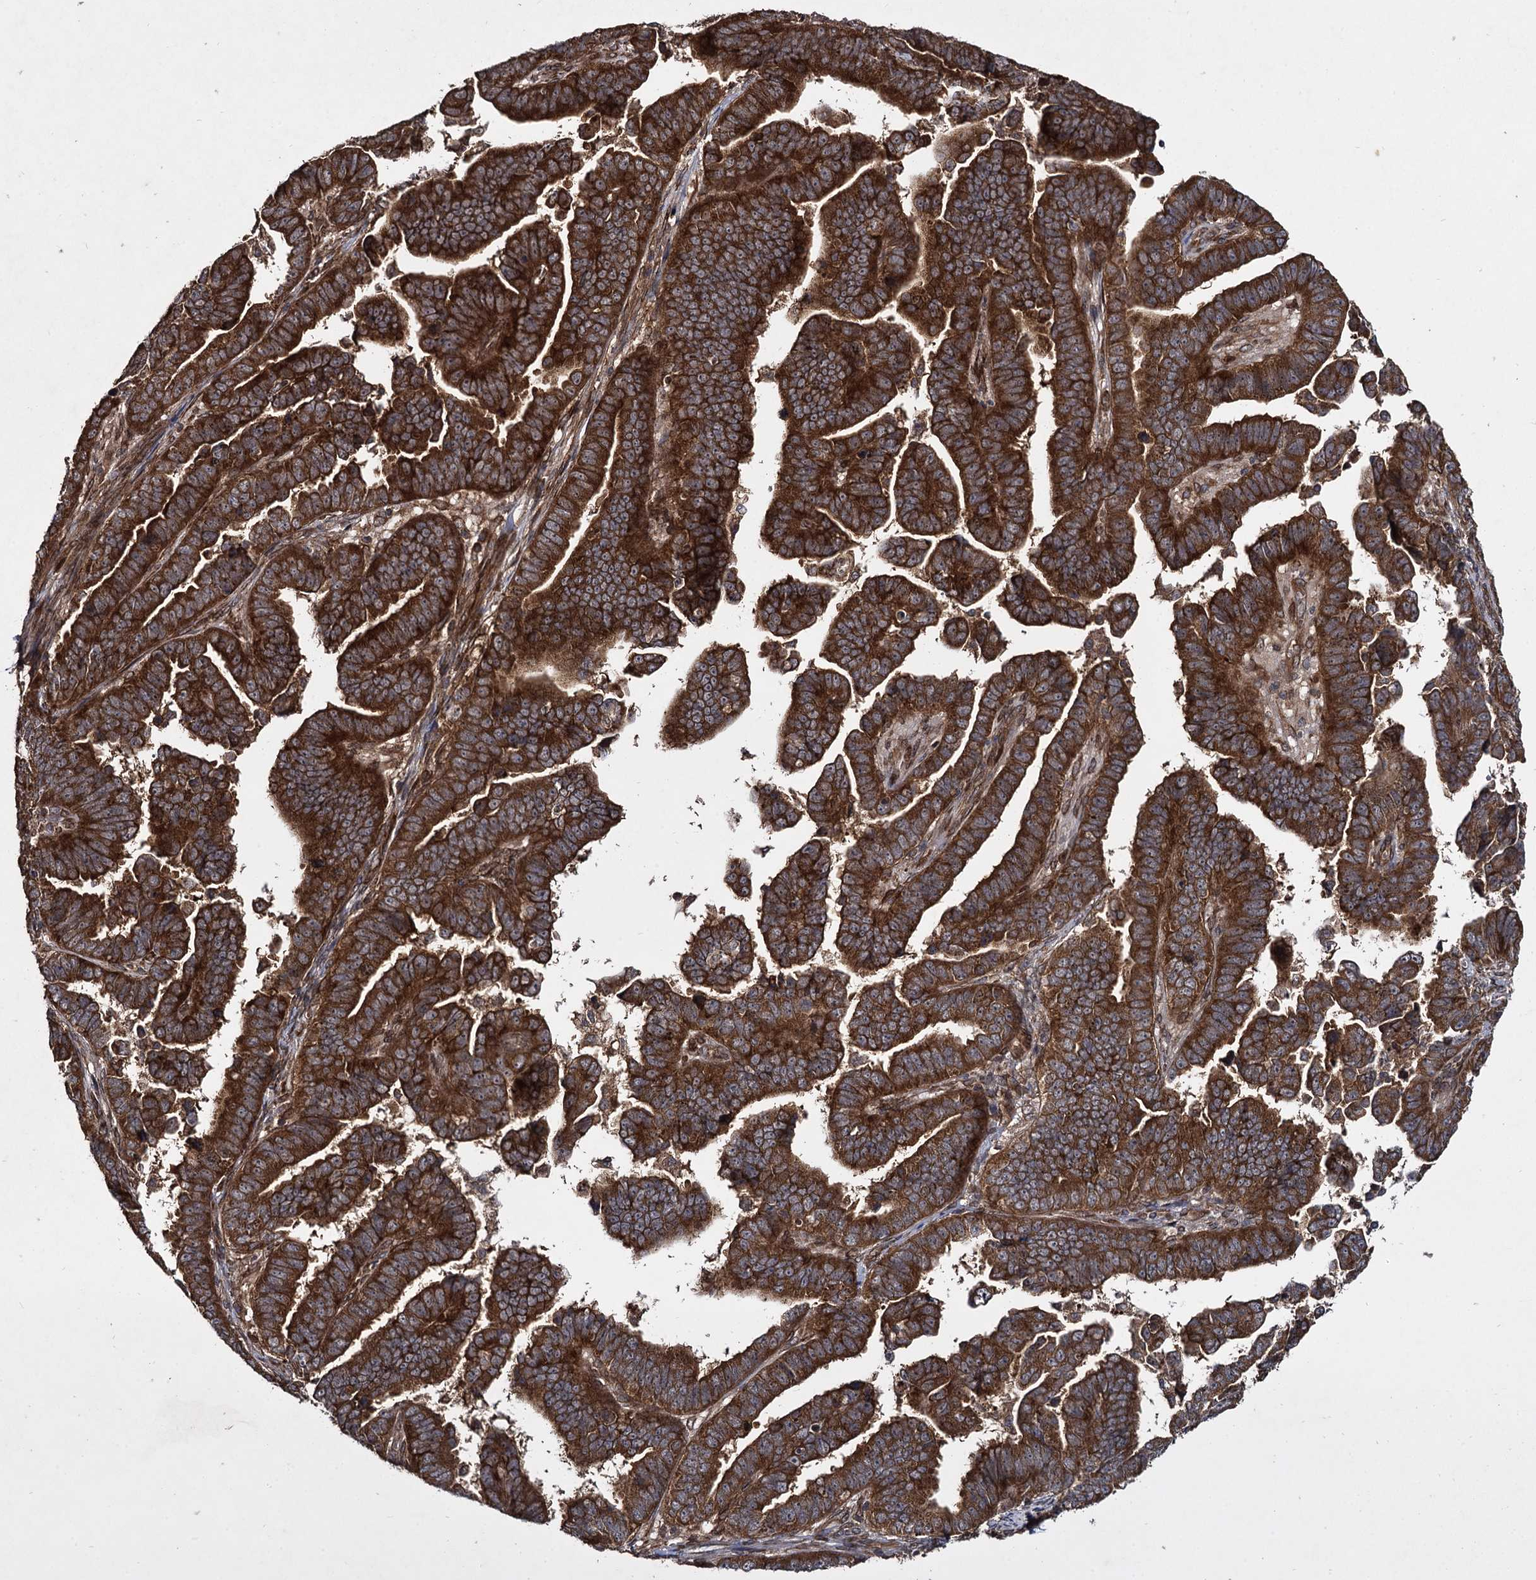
{"staining": {"intensity": "strong", "quantity": ">75%", "location": "cytoplasmic/membranous"}, "tissue": "endometrial cancer", "cell_type": "Tumor cells", "image_type": "cancer", "snomed": [{"axis": "morphology", "description": "Adenocarcinoma, NOS"}, {"axis": "topography", "description": "Endometrium"}], "caption": "Human endometrial adenocarcinoma stained for a protein (brown) reveals strong cytoplasmic/membranous positive expression in approximately >75% of tumor cells.", "gene": "DCP1B", "patient": {"sex": "female", "age": 75}}